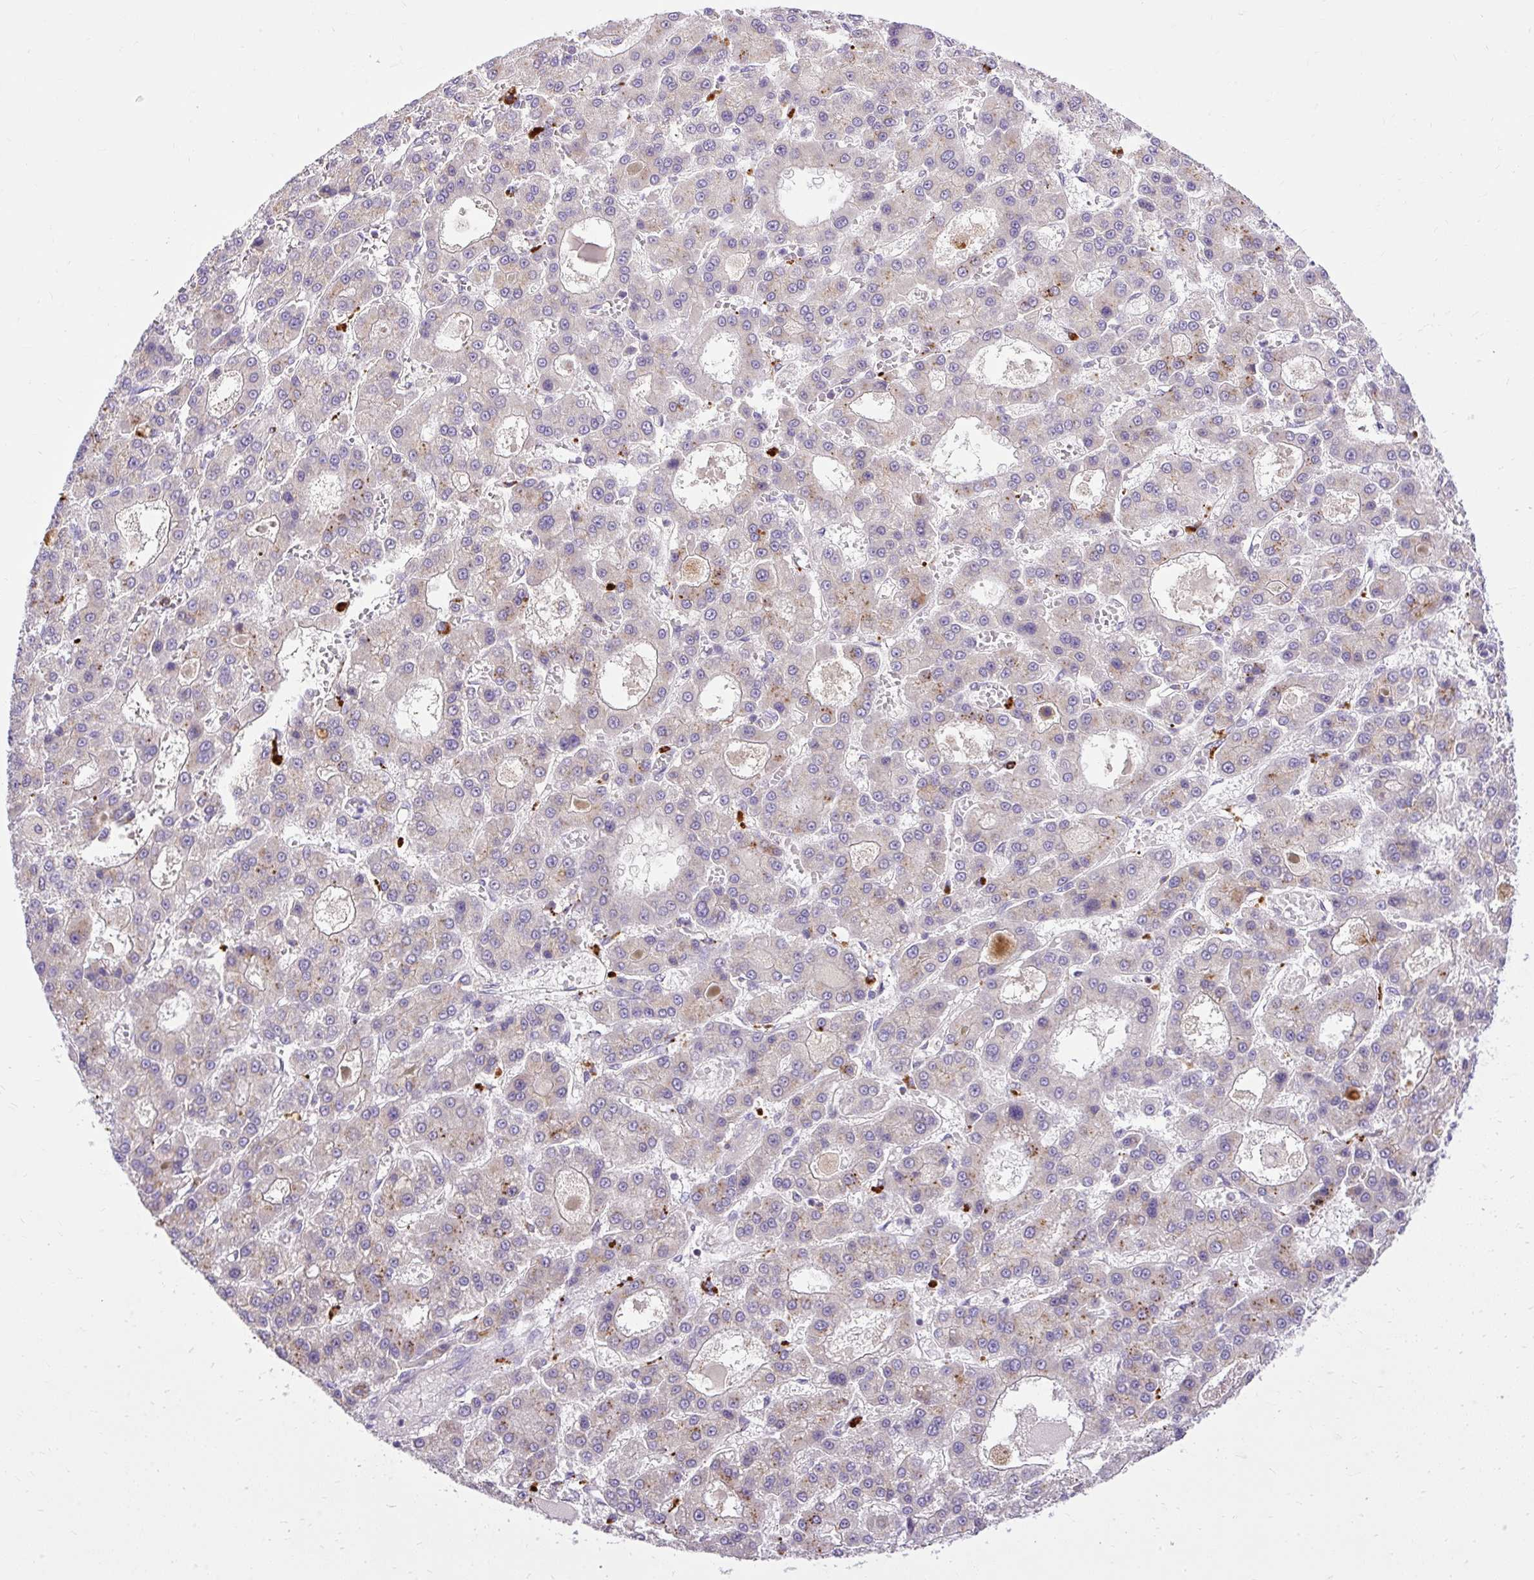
{"staining": {"intensity": "weak", "quantity": "<25%", "location": "cytoplasmic/membranous"}, "tissue": "liver cancer", "cell_type": "Tumor cells", "image_type": "cancer", "snomed": [{"axis": "morphology", "description": "Carcinoma, Hepatocellular, NOS"}, {"axis": "topography", "description": "Liver"}], "caption": "An image of human hepatocellular carcinoma (liver) is negative for staining in tumor cells.", "gene": "HEXB", "patient": {"sex": "male", "age": 70}}